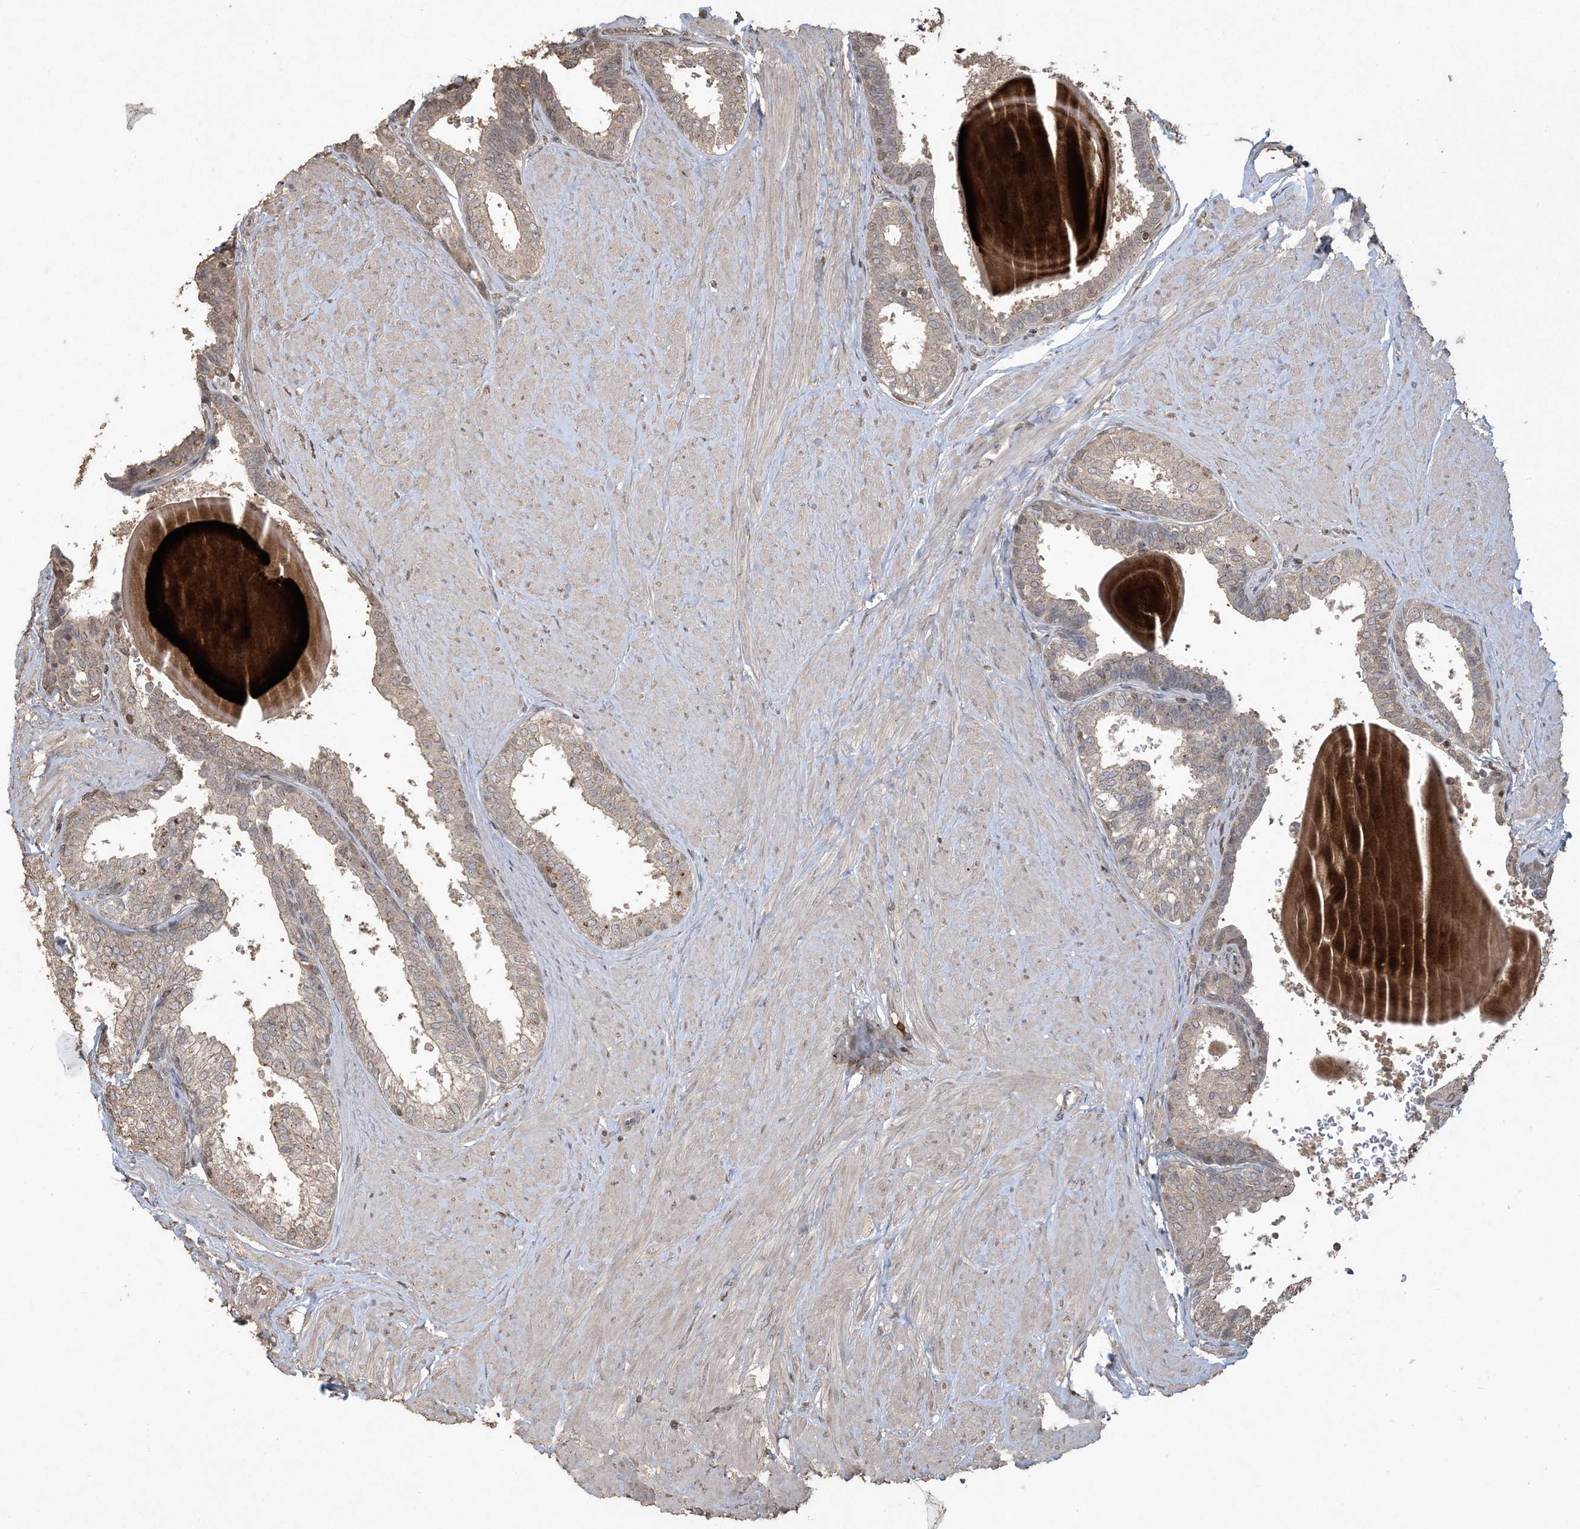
{"staining": {"intensity": "weak", "quantity": "25%-75%", "location": "cytoplasmic/membranous"}, "tissue": "prostate", "cell_type": "Glandular cells", "image_type": "normal", "snomed": [{"axis": "morphology", "description": "Normal tissue, NOS"}, {"axis": "topography", "description": "Prostate"}], "caption": "Glandular cells demonstrate low levels of weak cytoplasmic/membranous staining in about 25%-75% of cells in benign prostate.", "gene": "EFCAB8", "patient": {"sex": "male", "age": 48}}